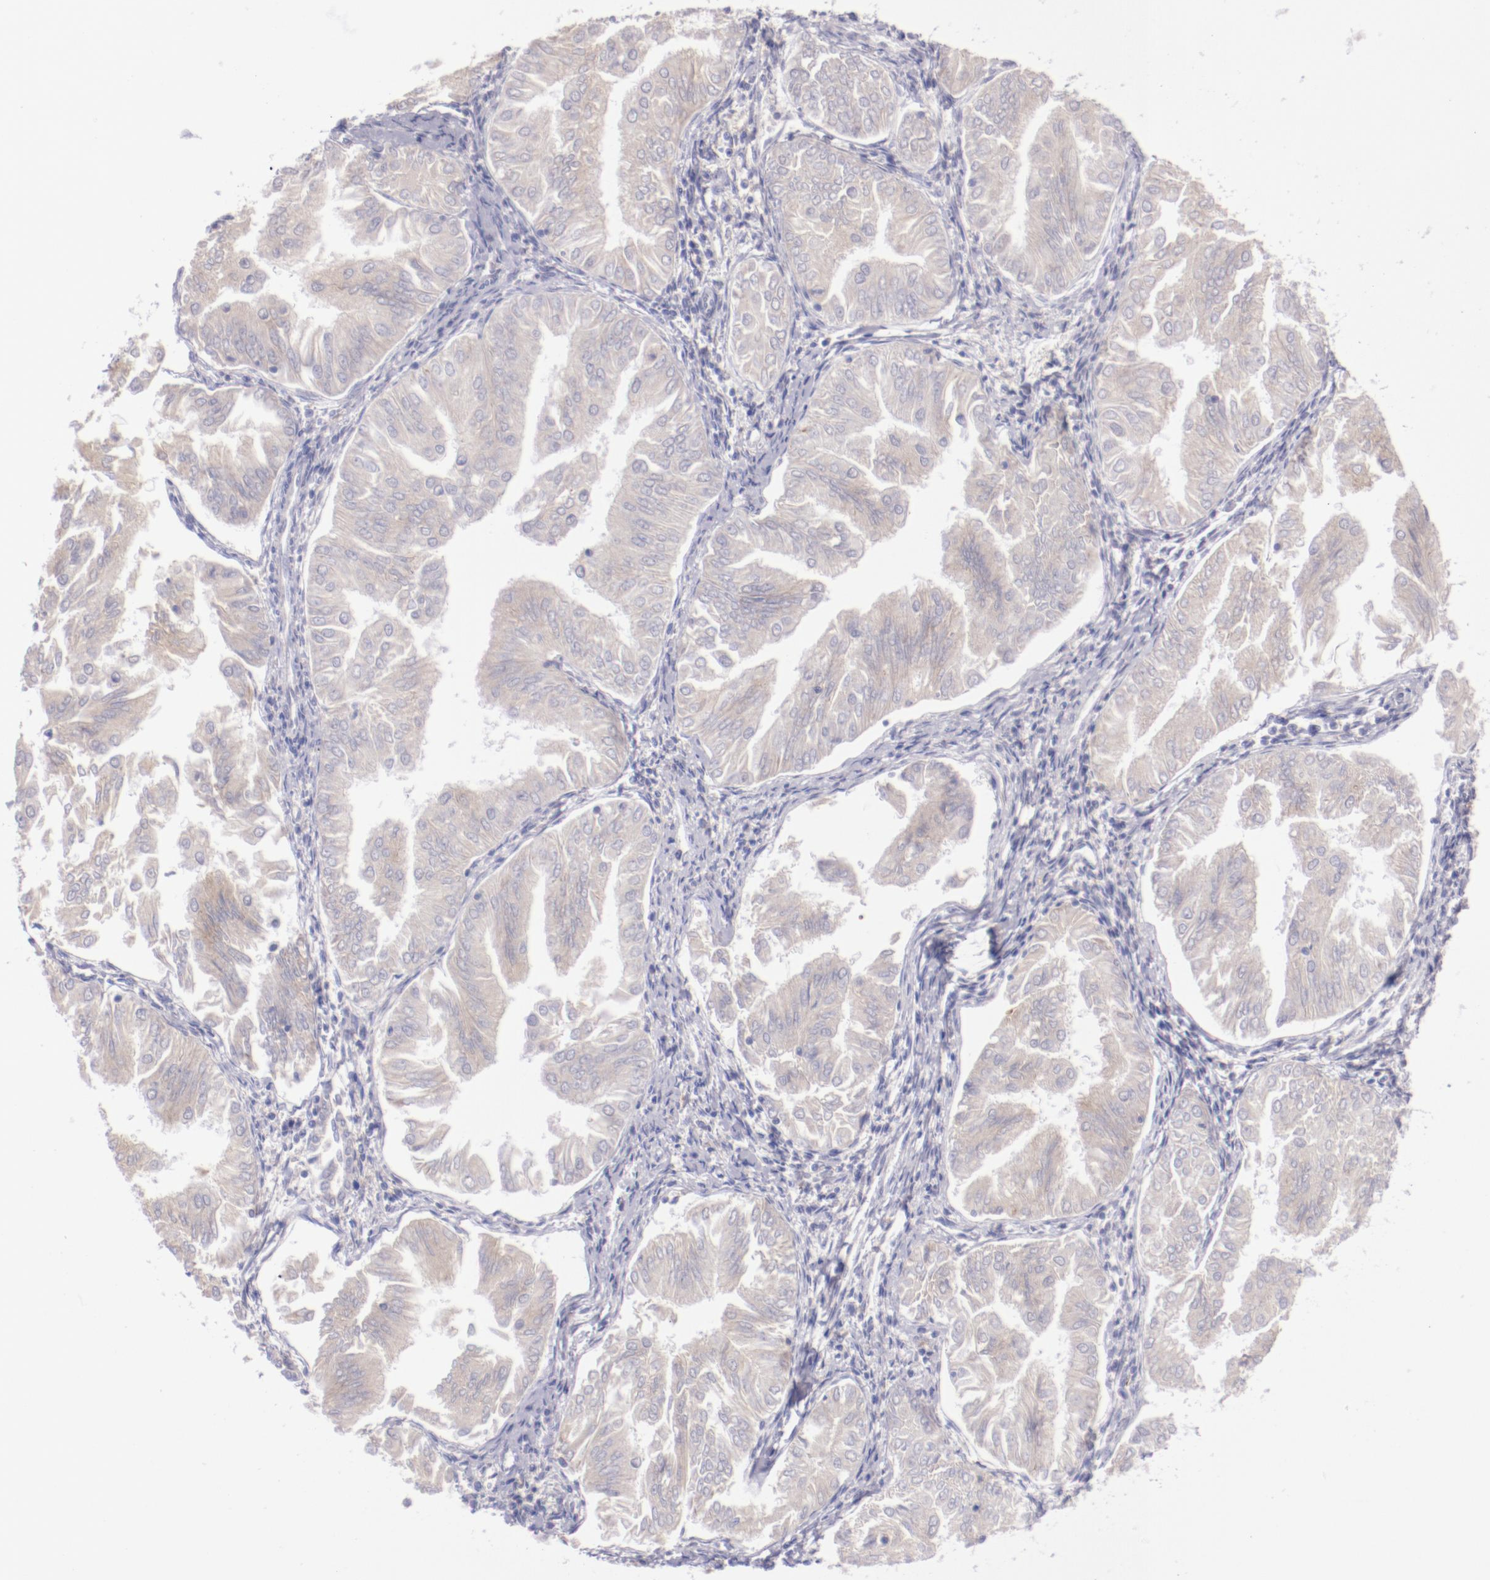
{"staining": {"intensity": "weak", "quantity": ">75%", "location": "cytoplasmic/membranous"}, "tissue": "endometrial cancer", "cell_type": "Tumor cells", "image_type": "cancer", "snomed": [{"axis": "morphology", "description": "Adenocarcinoma, NOS"}, {"axis": "topography", "description": "Endometrium"}], "caption": "Endometrial cancer (adenocarcinoma) stained for a protein (brown) shows weak cytoplasmic/membranous positive expression in about >75% of tumor cells.", "gene": "TRAF3", "patient": {"sex": "female", "age": 53}}